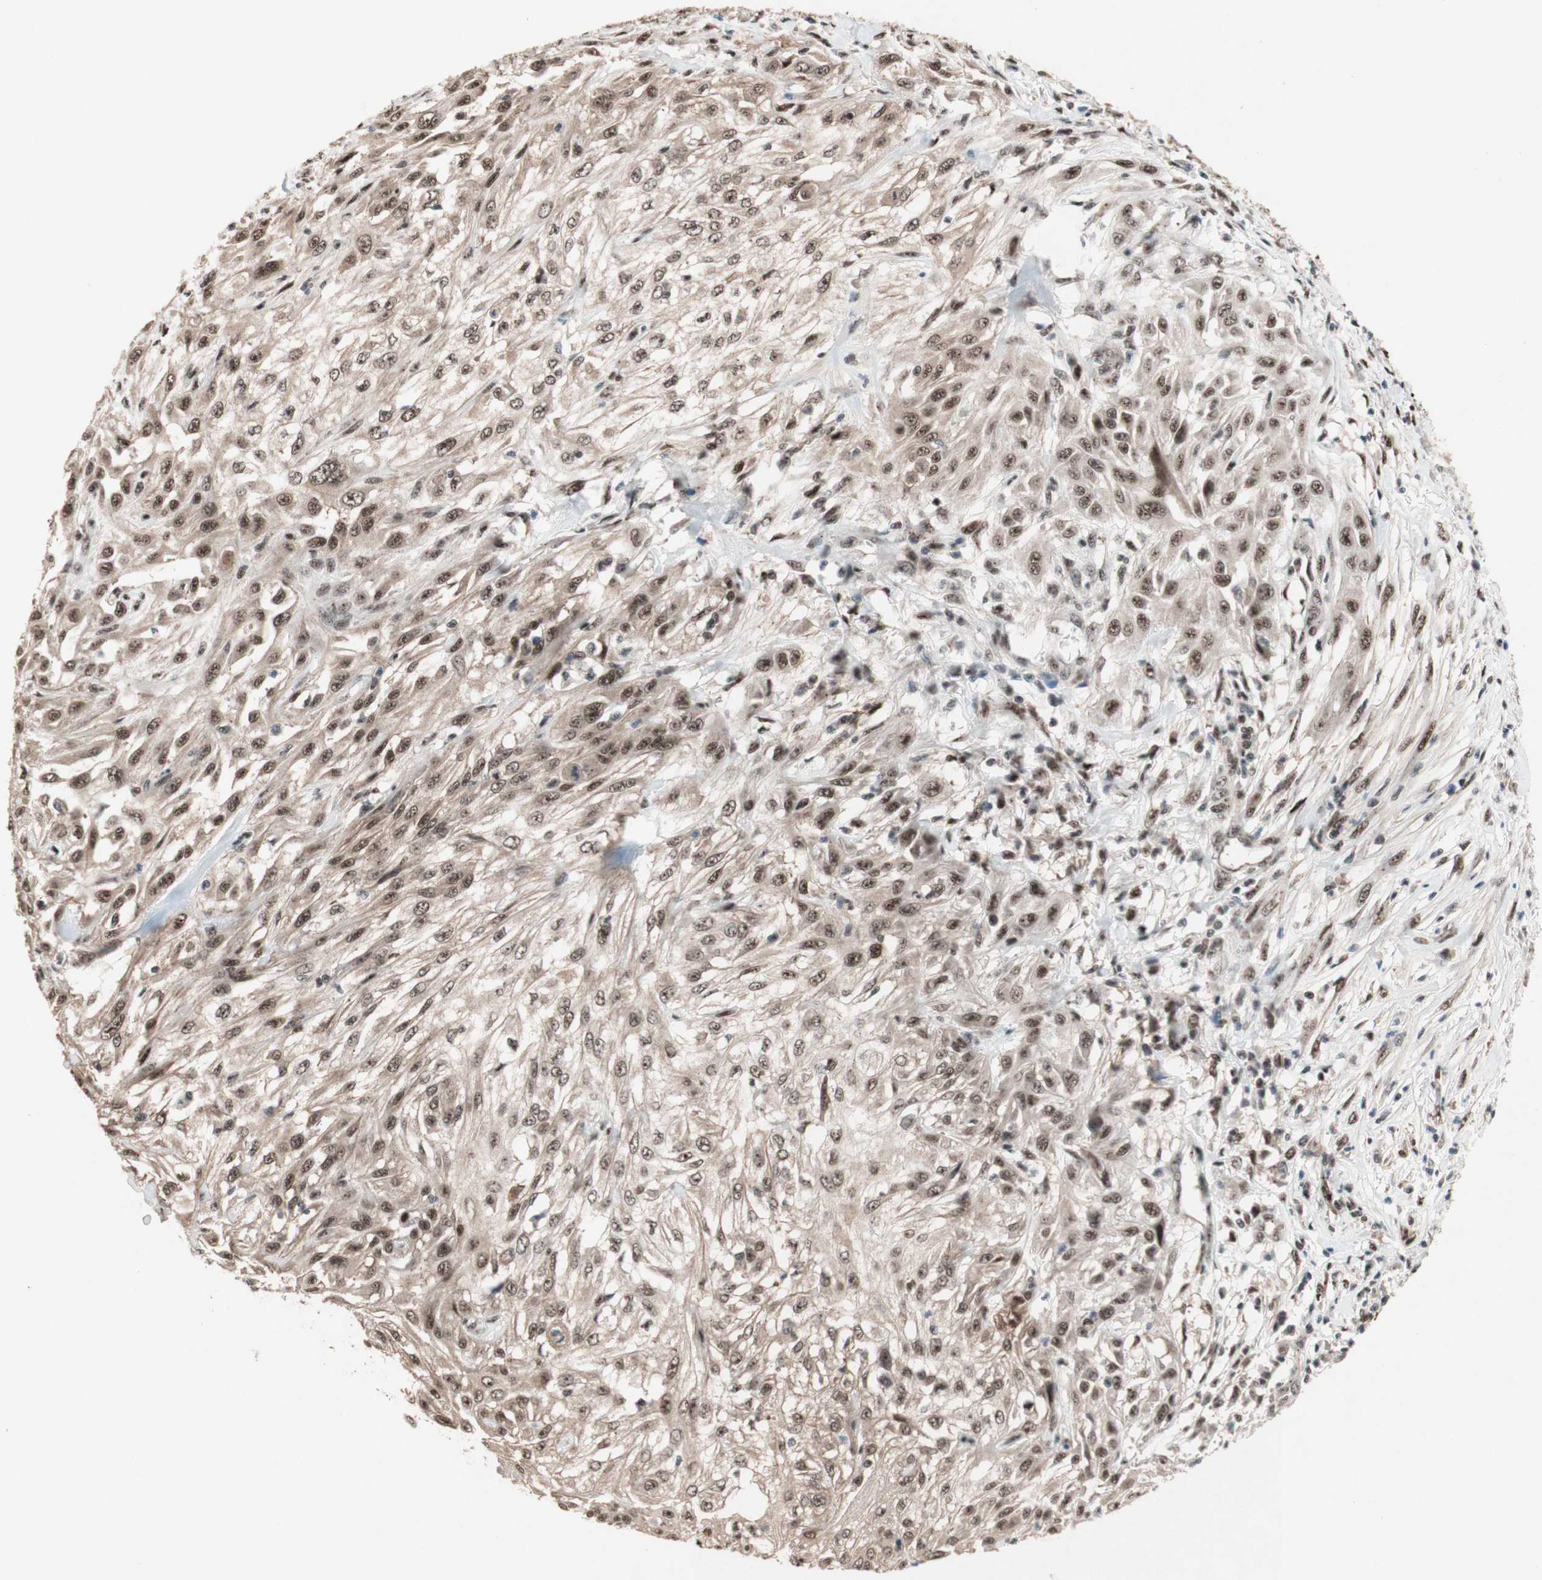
{"staining": {"intensity": "moderate", "quantity": ">75%", "location": "cytoplasmic/membranous,nuclear"}, "tissue": "skin cancer", "cell_type": "Tumor cells", "image_type": "cancer", "snomed": [{"axis": "morphology", "description": "Squamous cell carcinoma, NOS"}, {"axis": "topography", "description": "Skin"}], "caption": "Tumor cells show moderate cytoplasmic/membranous and nuclear expression in about >75% of cells in squamous cell carcinoma (skin).", "gene": "TLE1", "patient": {"sex": "male", "age": 75}}